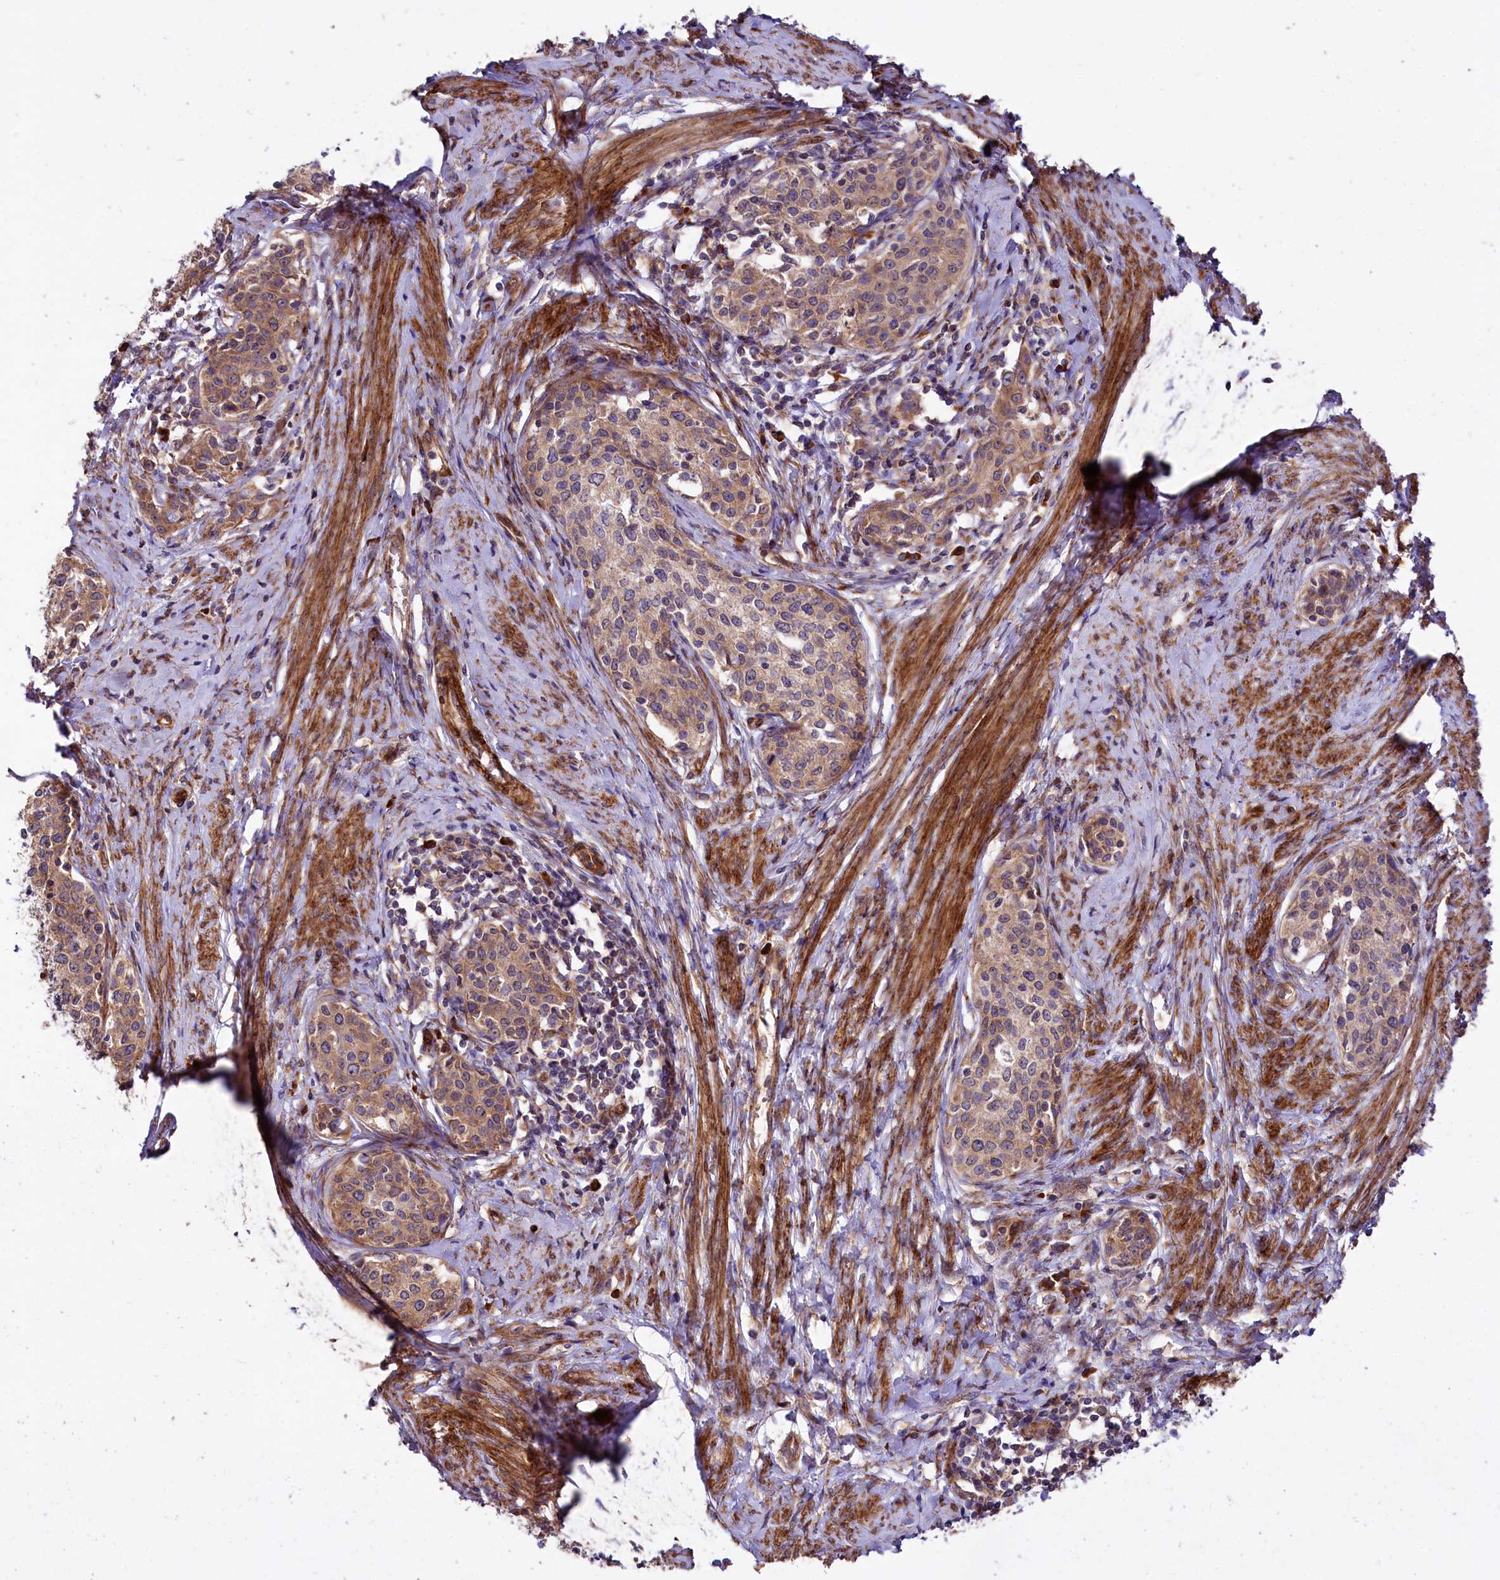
{"staining": {"intensity": "moderate", "quantity": ">75%", "location": "cytoplasmic/membranous"}, "tissue": "cervical cancer", "cell_type": "Tumor cells", "image_type": "cancer", "snomed": [{"axis": "morphology", "description": "Squamous cell carcinoma, NOS"}, {"axis": "morphology", "description": "Adenocarcinoma, NOS"}, {"axis": "topography", "description": "Cervix"}], "caption": "Immunohistochemical staining of cervical cancer displays medium levels of moderate cytoplasmic/membranous protein expression in about >75% of tumor cells. Nuclei are stained in blue.", "gene": "SPATS2", "patient": {"sex": "female", "age": 52}}